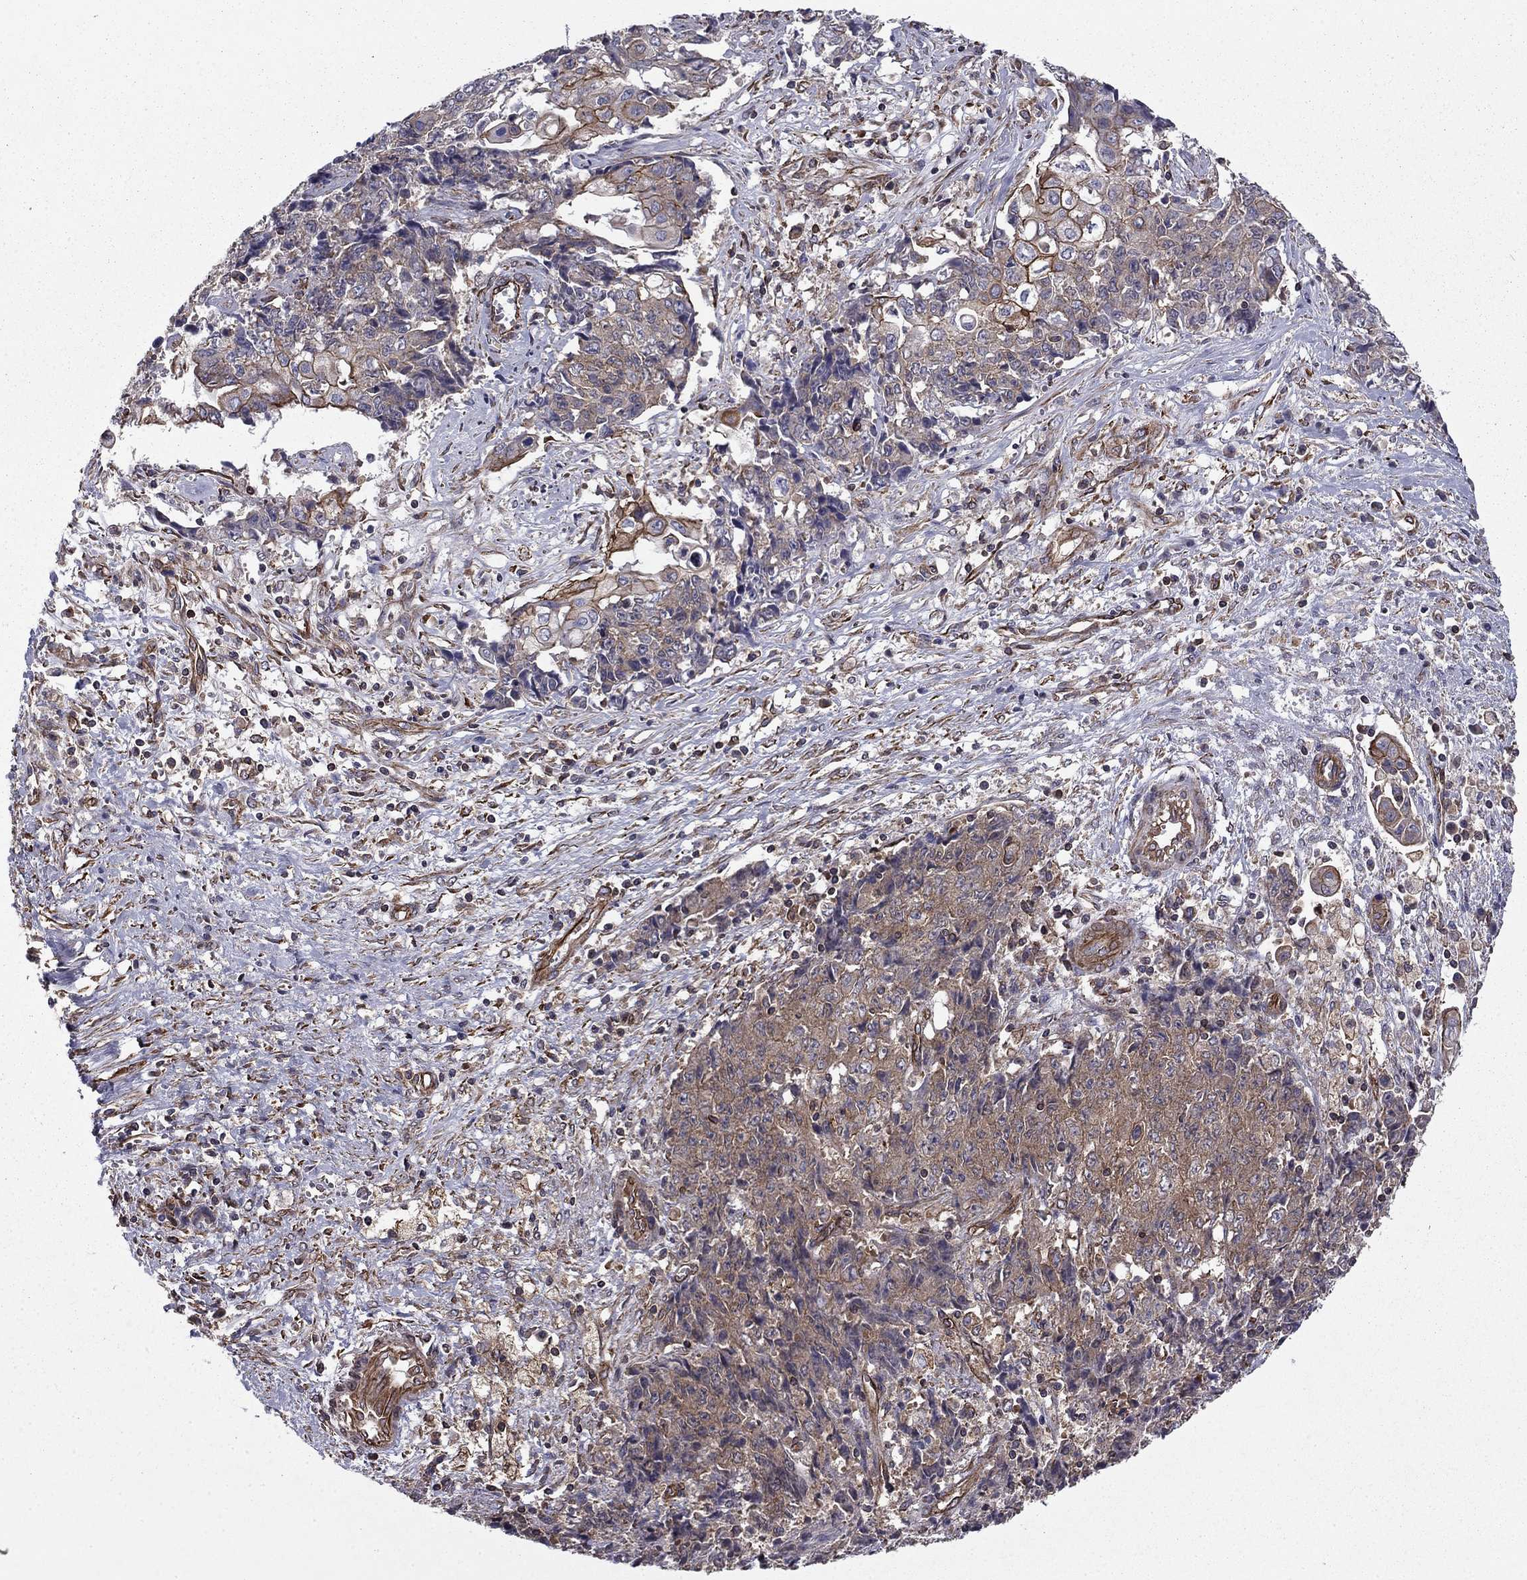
{"staining": {"intensity": "moderate", "quantity": "<25%", "location": "cytoplasmic/membranous"}, "tissue": "ovarian cancer", "cell_type": "Tumor cells", "image_type": "cancer", "snomed": [{"axis": "morphology", "description": "Carcinoma, endometroid"}, {"axis": "topography", "description": "Ovary"}], "caption": "Protein expression by immunohistochemistry (IHC) displays moderate cytoplasmic/membranous positivity in about <25% of tumor cells in ovarian cancer (endometroid carcinoma). (IHC, brightfield microscopy, high magnification).", "gene": "SHMT1", "patient": {"sex": "female", "age": 42}}